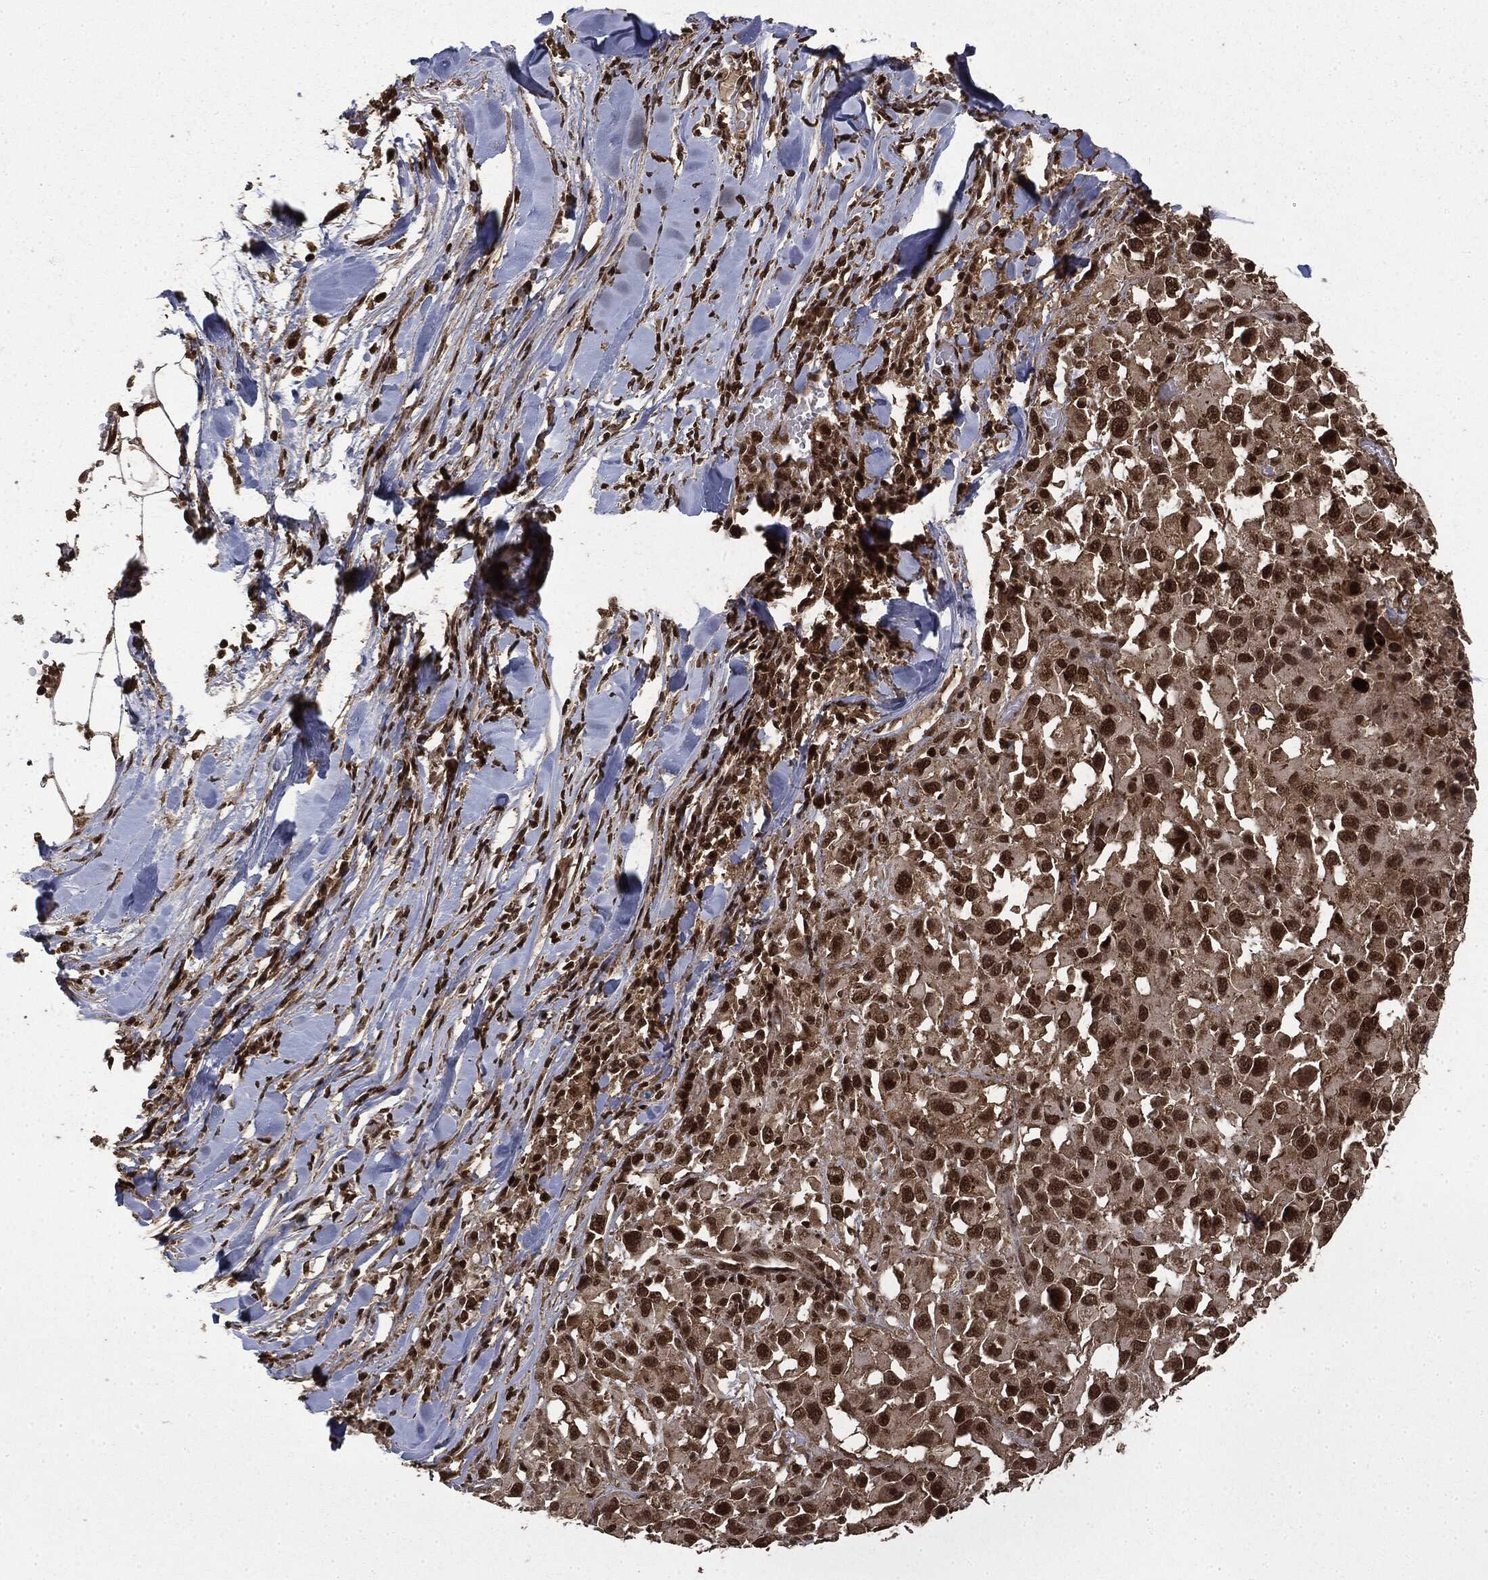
{"staining": {"intensity": "strong", "quantity": ">75%", "location": "nuclear"}, "tissue": "melanoma", "cell_type": "Tumor cells", "image_type": "cancer", "snomed": [{"axis": "morphology", "description": "Malignant melanoma, Metastatic site"}, {"axis": "topography", "description": "Lymph node"}], "caption": "An IHC micrograph of neoplastic tissue is shown. Protein staining in brown shows strong nuclear positivity in malignant melanoma (metastatic site) within tumor cells. The staining is performed using DAB brown chromogen to label protein expression. The nuclei are counter-stained blue using hematoxylin.", "gene": "CTDP1", "patient": {"sex": "male", "age": 50}}